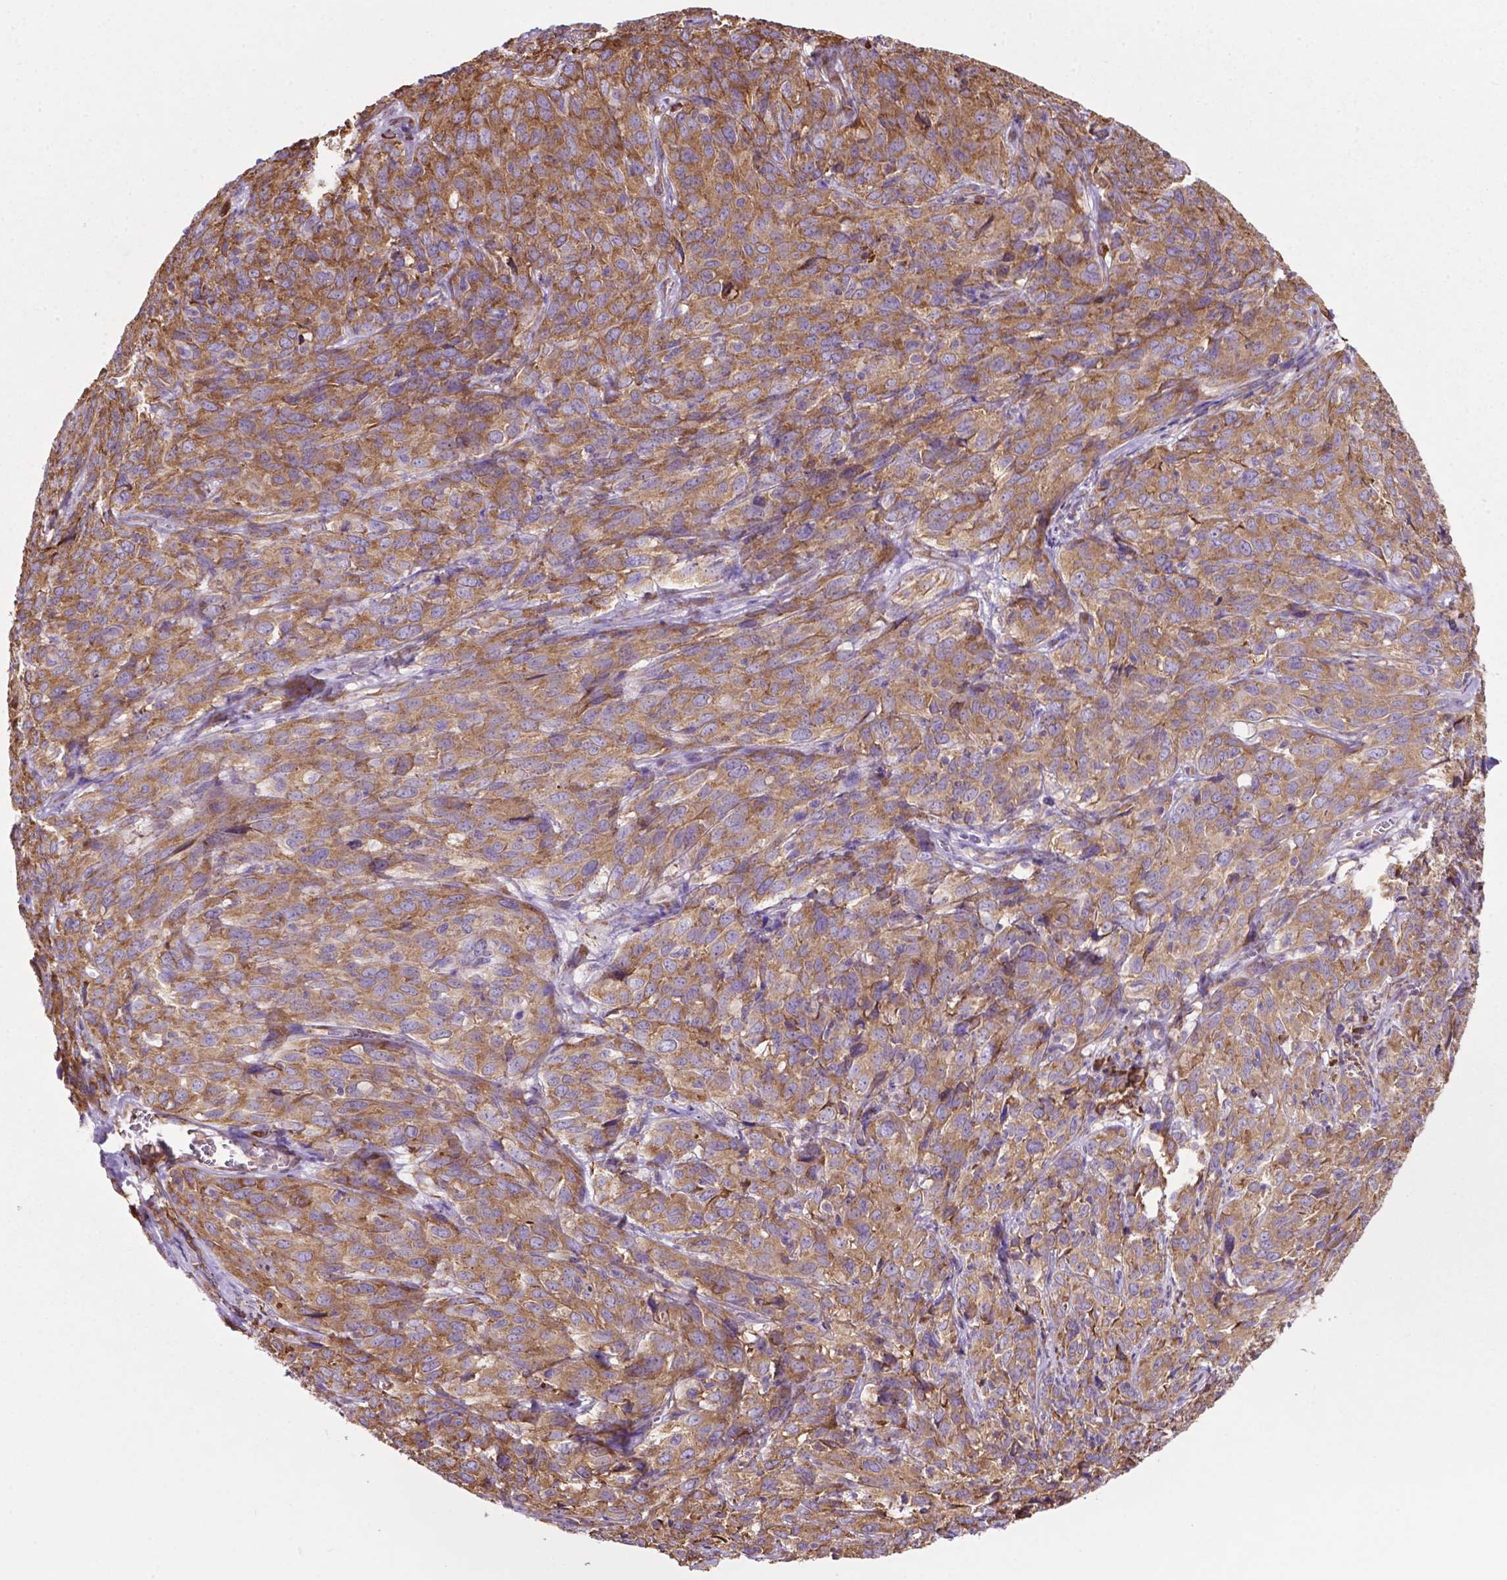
{"staining": {"intensity": "moderate", "quantity": ">75%", "location": "cytoplasmic/membranous"}, "tissue": "cervical cancer", "cell_type": "Tumor cells", "image_type": "cancer", "snomed": [{"axis": "morphology", "description": "Squamous cell carcinoma, NOS"}, {"axis": "topography", "description": "Cervix"}], "caption": "Tumor cells demonstrate medium levels of moderate cytoplasmic/membranous positivity in approximately >75% of cells in human cervical cancer.", "gene": "RPL29", "patient": {"sex": "female", "age": 51}}